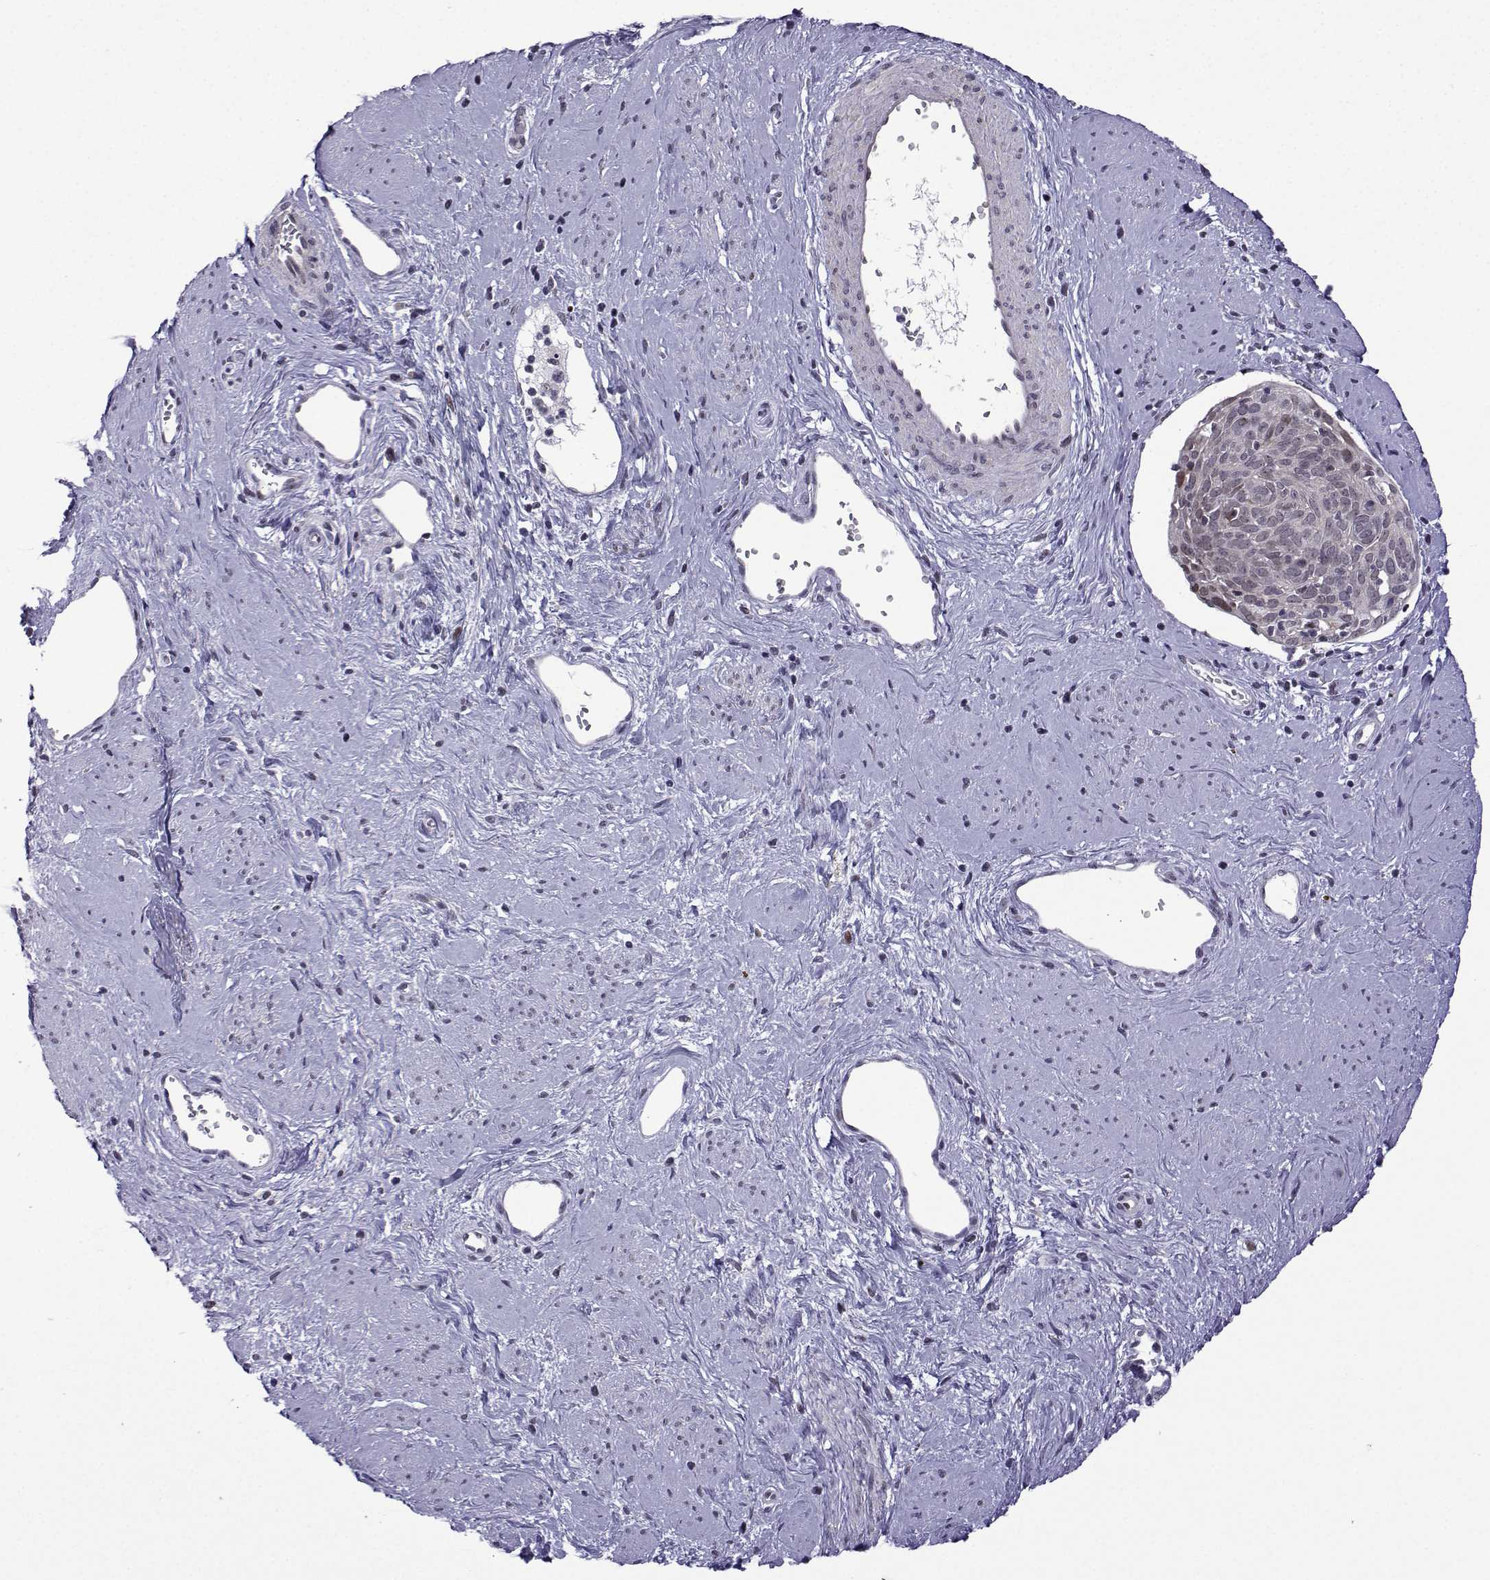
{"staining": {"intensity": "moderate", "quantity": "<25%", "location": "nuclear"}, "tissue": "cervical cancer", "cell_type": "Tumor cells", "image_type": "cancer", "snomed": [{"axis": "morphology", "description": "Squamous cell carcinoma, NOS"}, {"axis": "topography", "description": "Cervix"}], "caption": "Immunohistochemistry micrograph of human squamous cell carcinoma (cervical) stained for a protein (brown), which reveals low levels of moderate nuclear expression in about <25% of tumor cells.", "gene": "FGF3", "patient": {"sex": "female", "age": 39}}